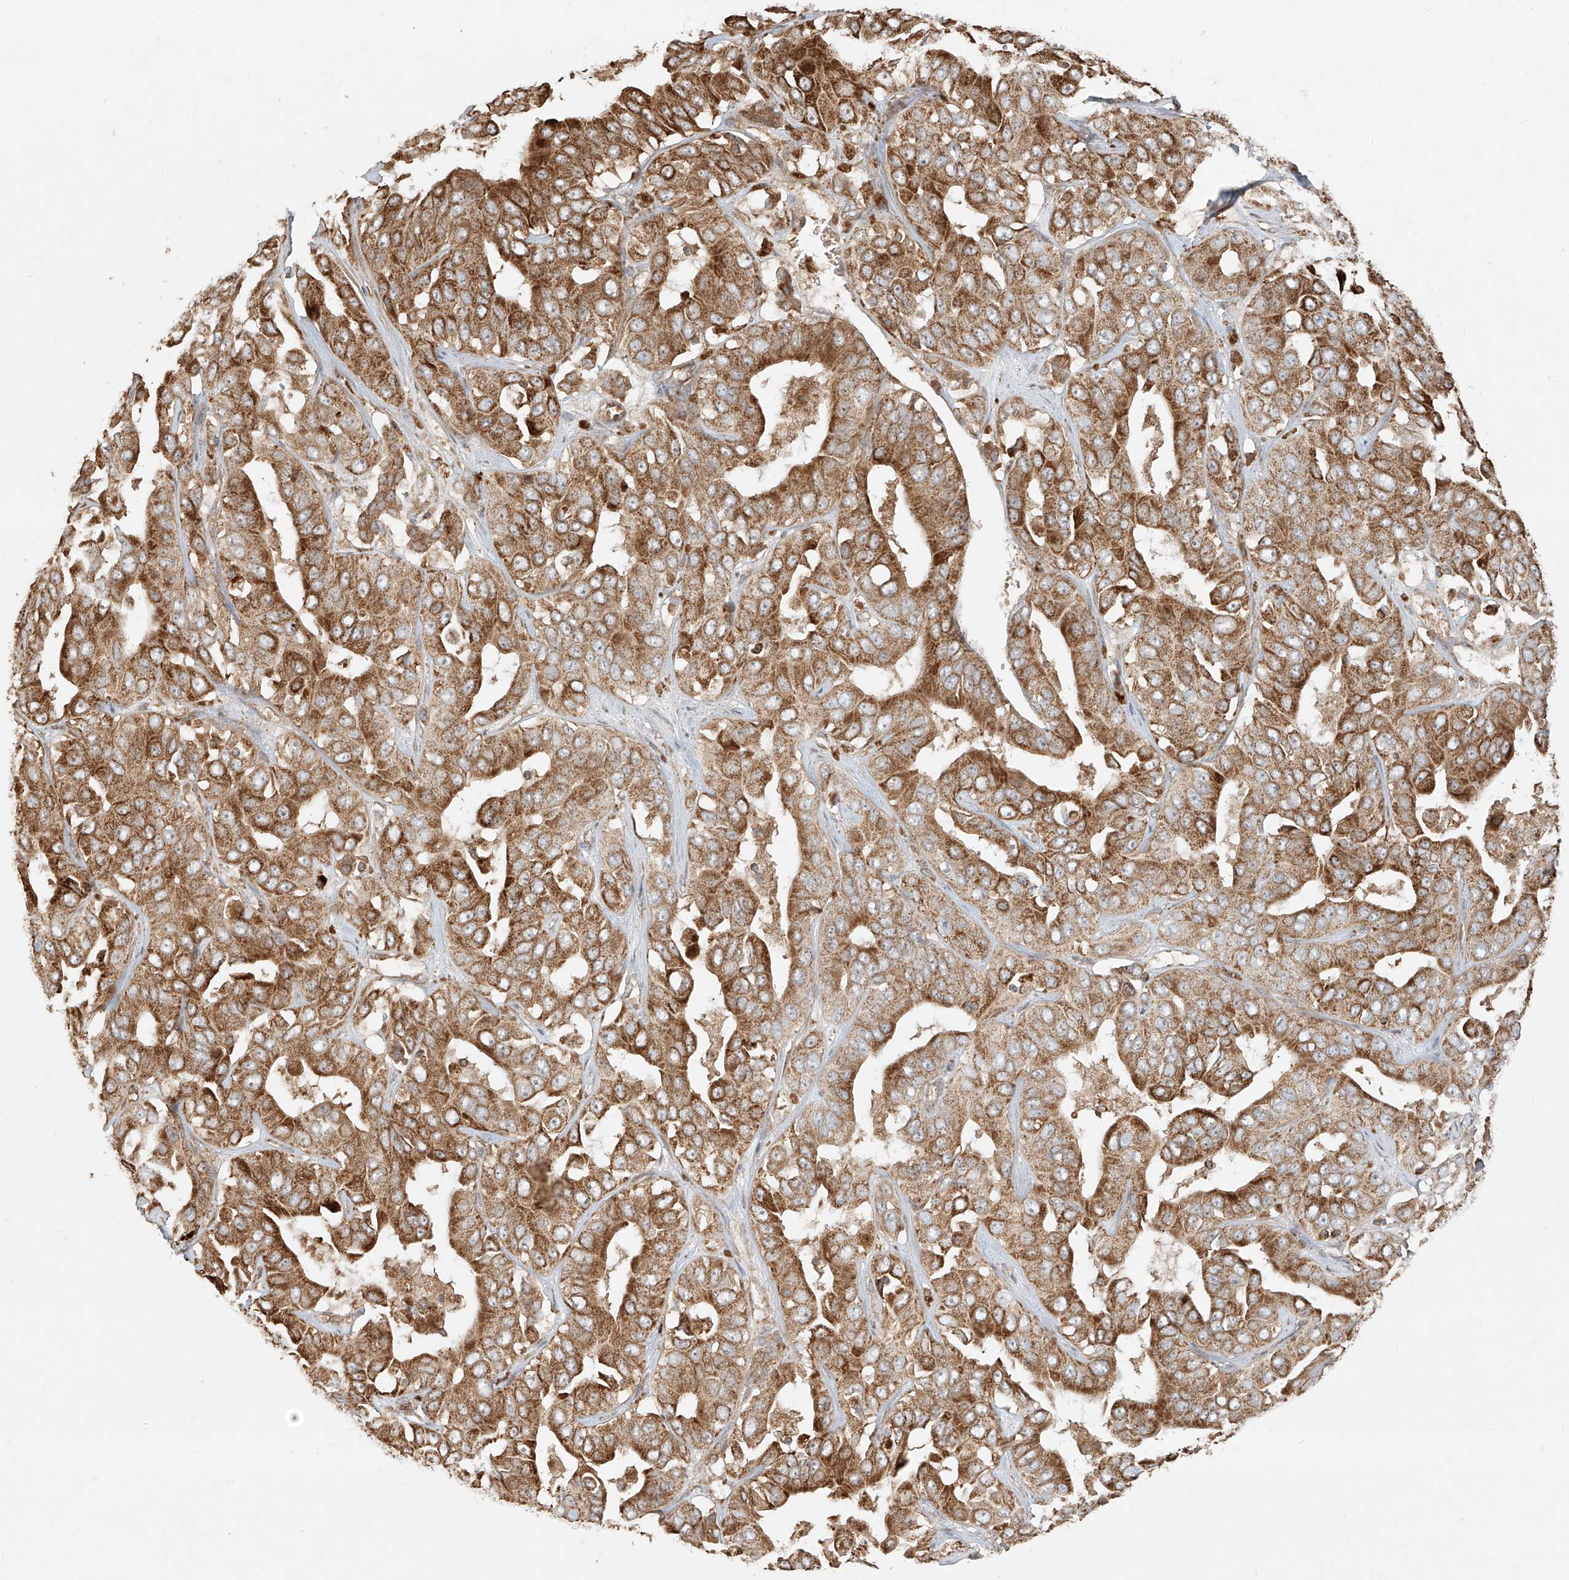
{"staining": {"intensity": "strong", "quantity": ">75%", "location": "cytoplasmic/membranous"}, "tissue": "liver cancer", "cell_type": "Tumor cells", "image_type": "cancer", "snomed": [{"axis": "morphology", "description": "Cholangiocarcinoma"}, {"axis": "topography", "description": "Liver"}], "caption": "This image reveals cholangiocarcinoma (liver) stained with IHC to label a protein in brown. The cytoplasmic/membranous of tumor cells show strong positivity for the protein. Nuclei are counter-stained blue.", "gene": "EFNB1", "patient": {"sex": "female", "age": 52}}